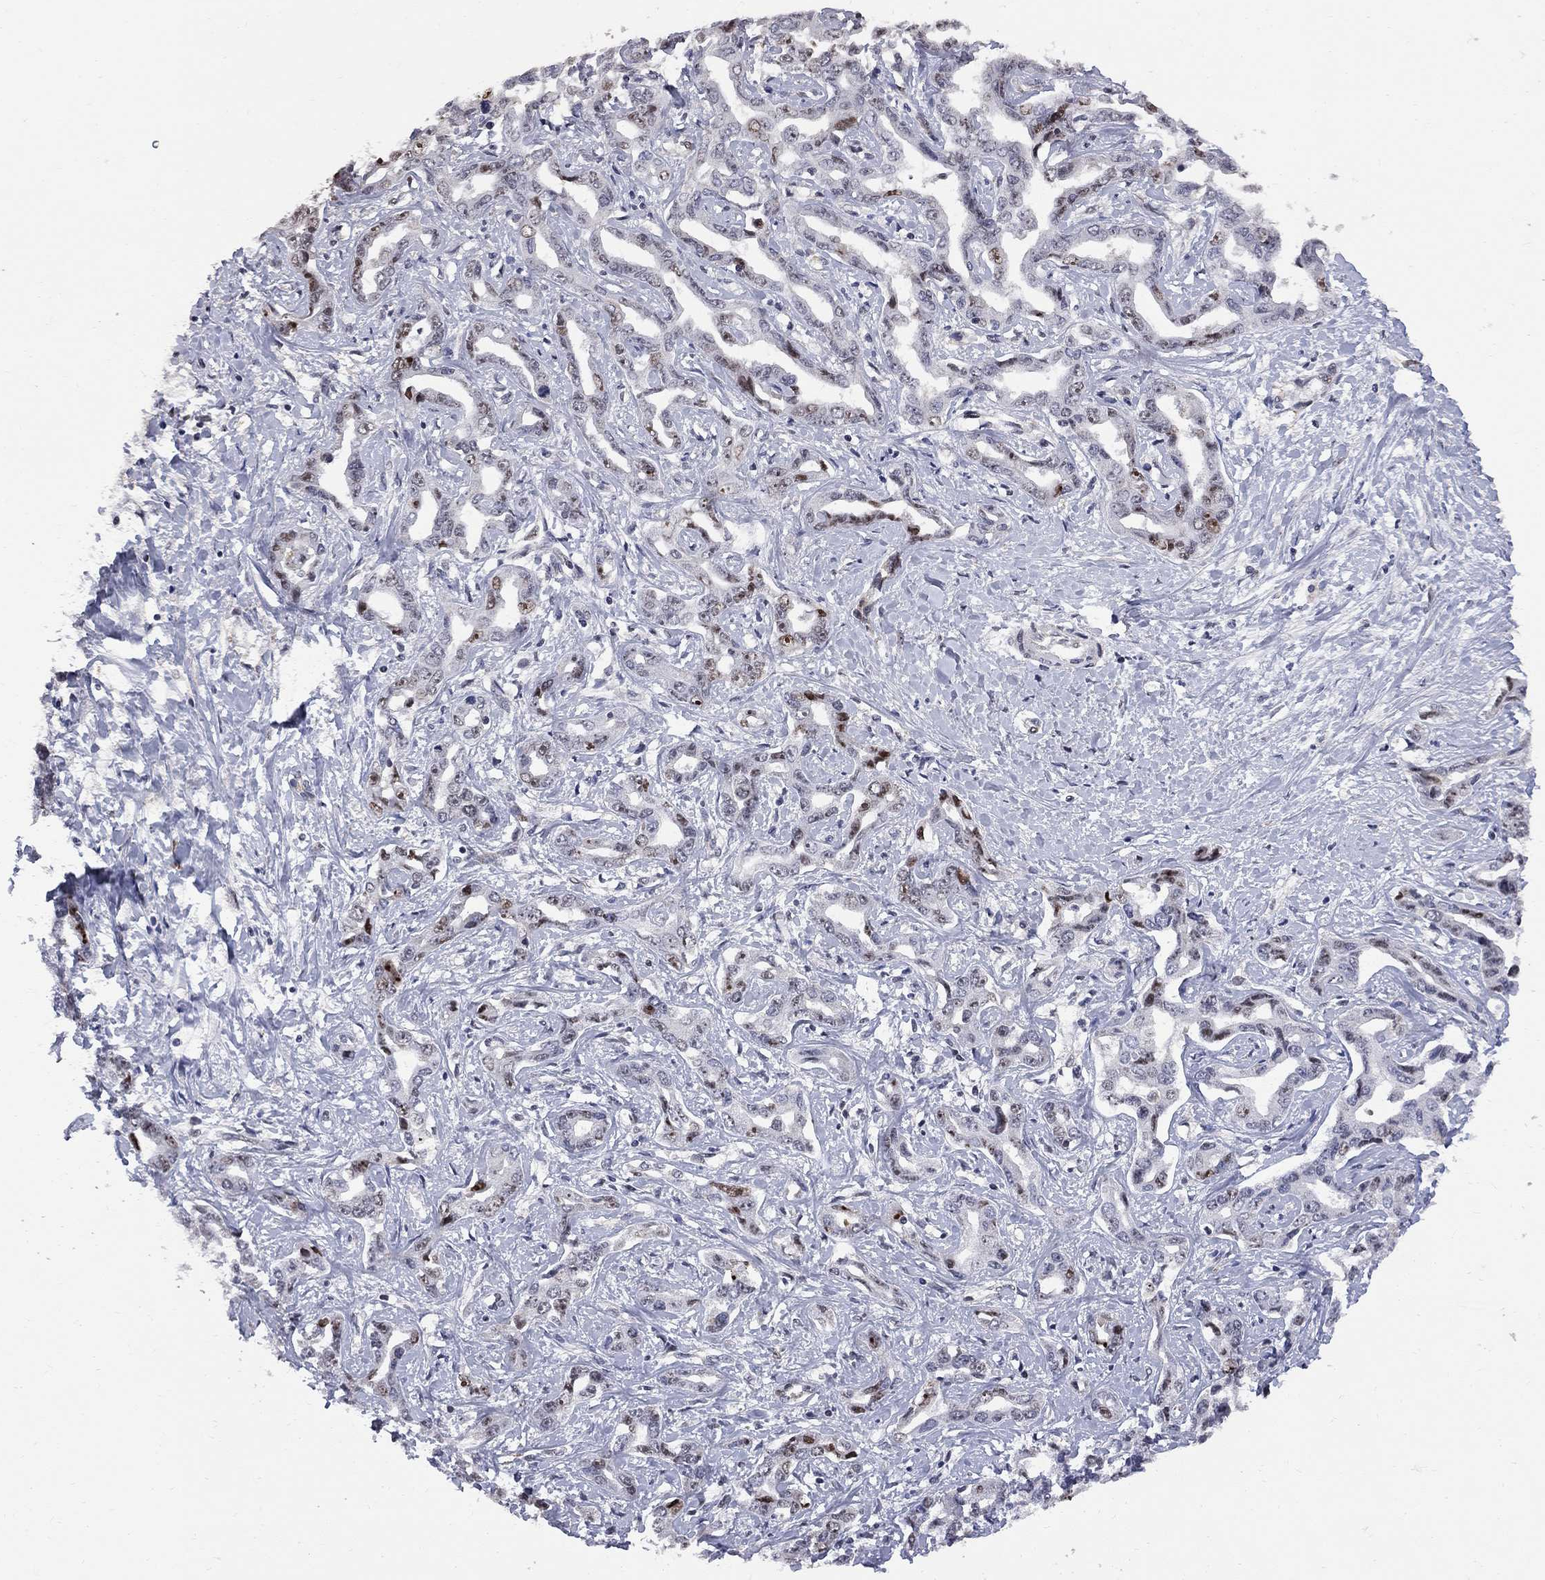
{"staining": {"intensity": "moderate", "quantity": "<25%", "location": "nuclear"}, "tissue": "liver cancer", "cell_type": "Tumor cells", "image_type": "cancer", "snomed": [{"axis": "morphology", "description": "Cholangiocarcinoma"}, {"axis": "topography", "description": "Liver"}], "caption": "The micrograph exhibits a brown stain indicating the presence of a protein in the nuclear of tumor cells in liver cancer (cholangiocarcinoma).", "gene": "DHX33", "patient": {"sex": "male", "age": 59}}